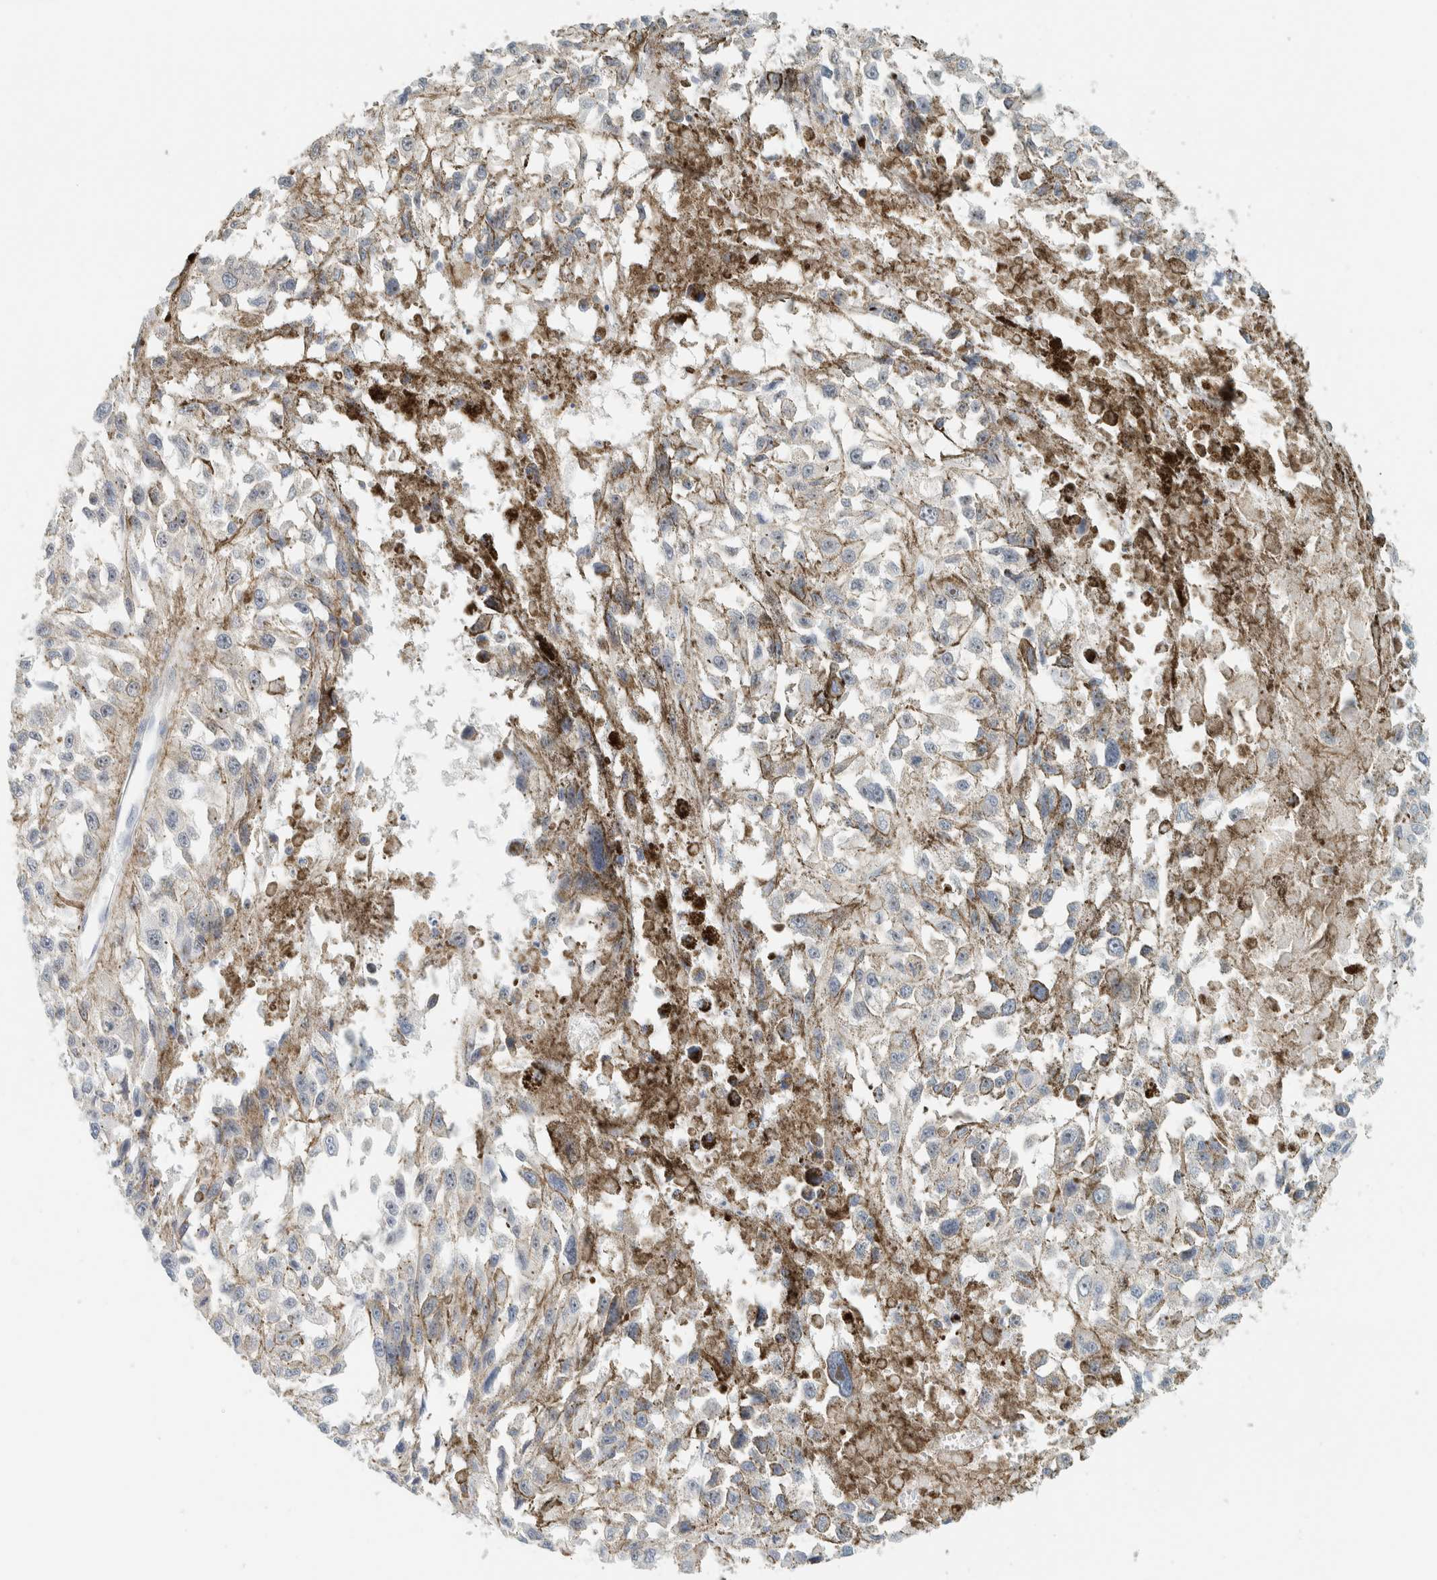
{"staining": {"intensity": "negative", "quantity": "none", "location": "none"}, "tissue": "melanoma", "cell_type": "Tumor cells", "image_type": "cancer", "snomed": [{"axis": "morphology", "description": "Malignant melanoma, Metastatic site"}, {"axis": "topography", "description": "Lymph node"}], "caption": "Tumor cells show no significant protein positivity in melanoma.", "gene": "NDE1", "patient": {"sex": "male", "age": 59}}